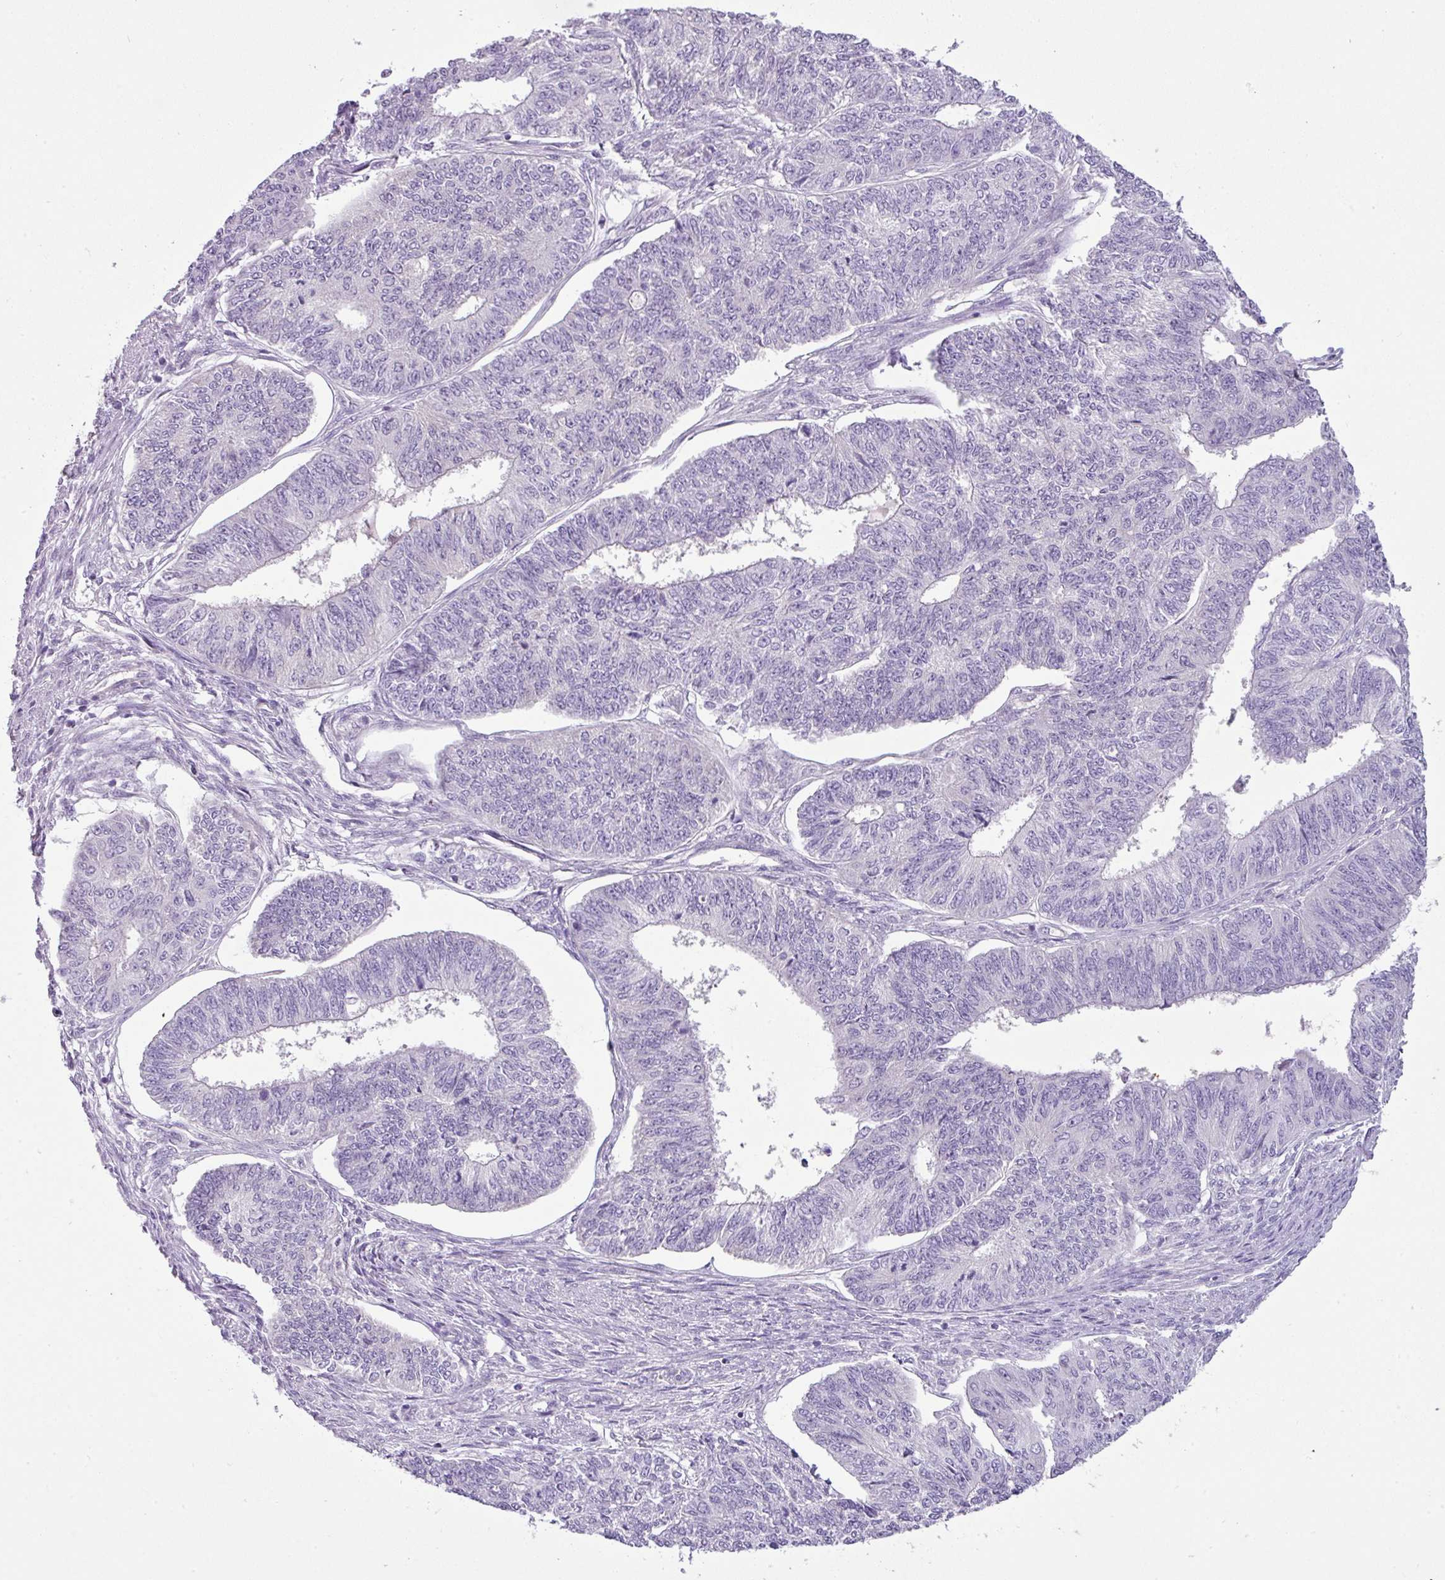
{"staining": {"intensity": "negative", "quantity": "none", "location": "none"}, "tissue": "endometrial cancer", "cell_type": "Tumor cells", "image_type": "cancer", "snomed": [{"axis": "morphology", "description": "Adenocarcinoma, NOS"}, {"axis": "topography", "description": "Endometrium"}], "caption": "High power microscopy micrograph of an immunohistochemistry histopathology image of endometrial cancer, revealing no significant staining in tumor cells. (DAB immunohistochemistry with hematoxylin counter stain).", "gene": "ENSG00000273748", "patient": {"sex": "female", "age": 32}}